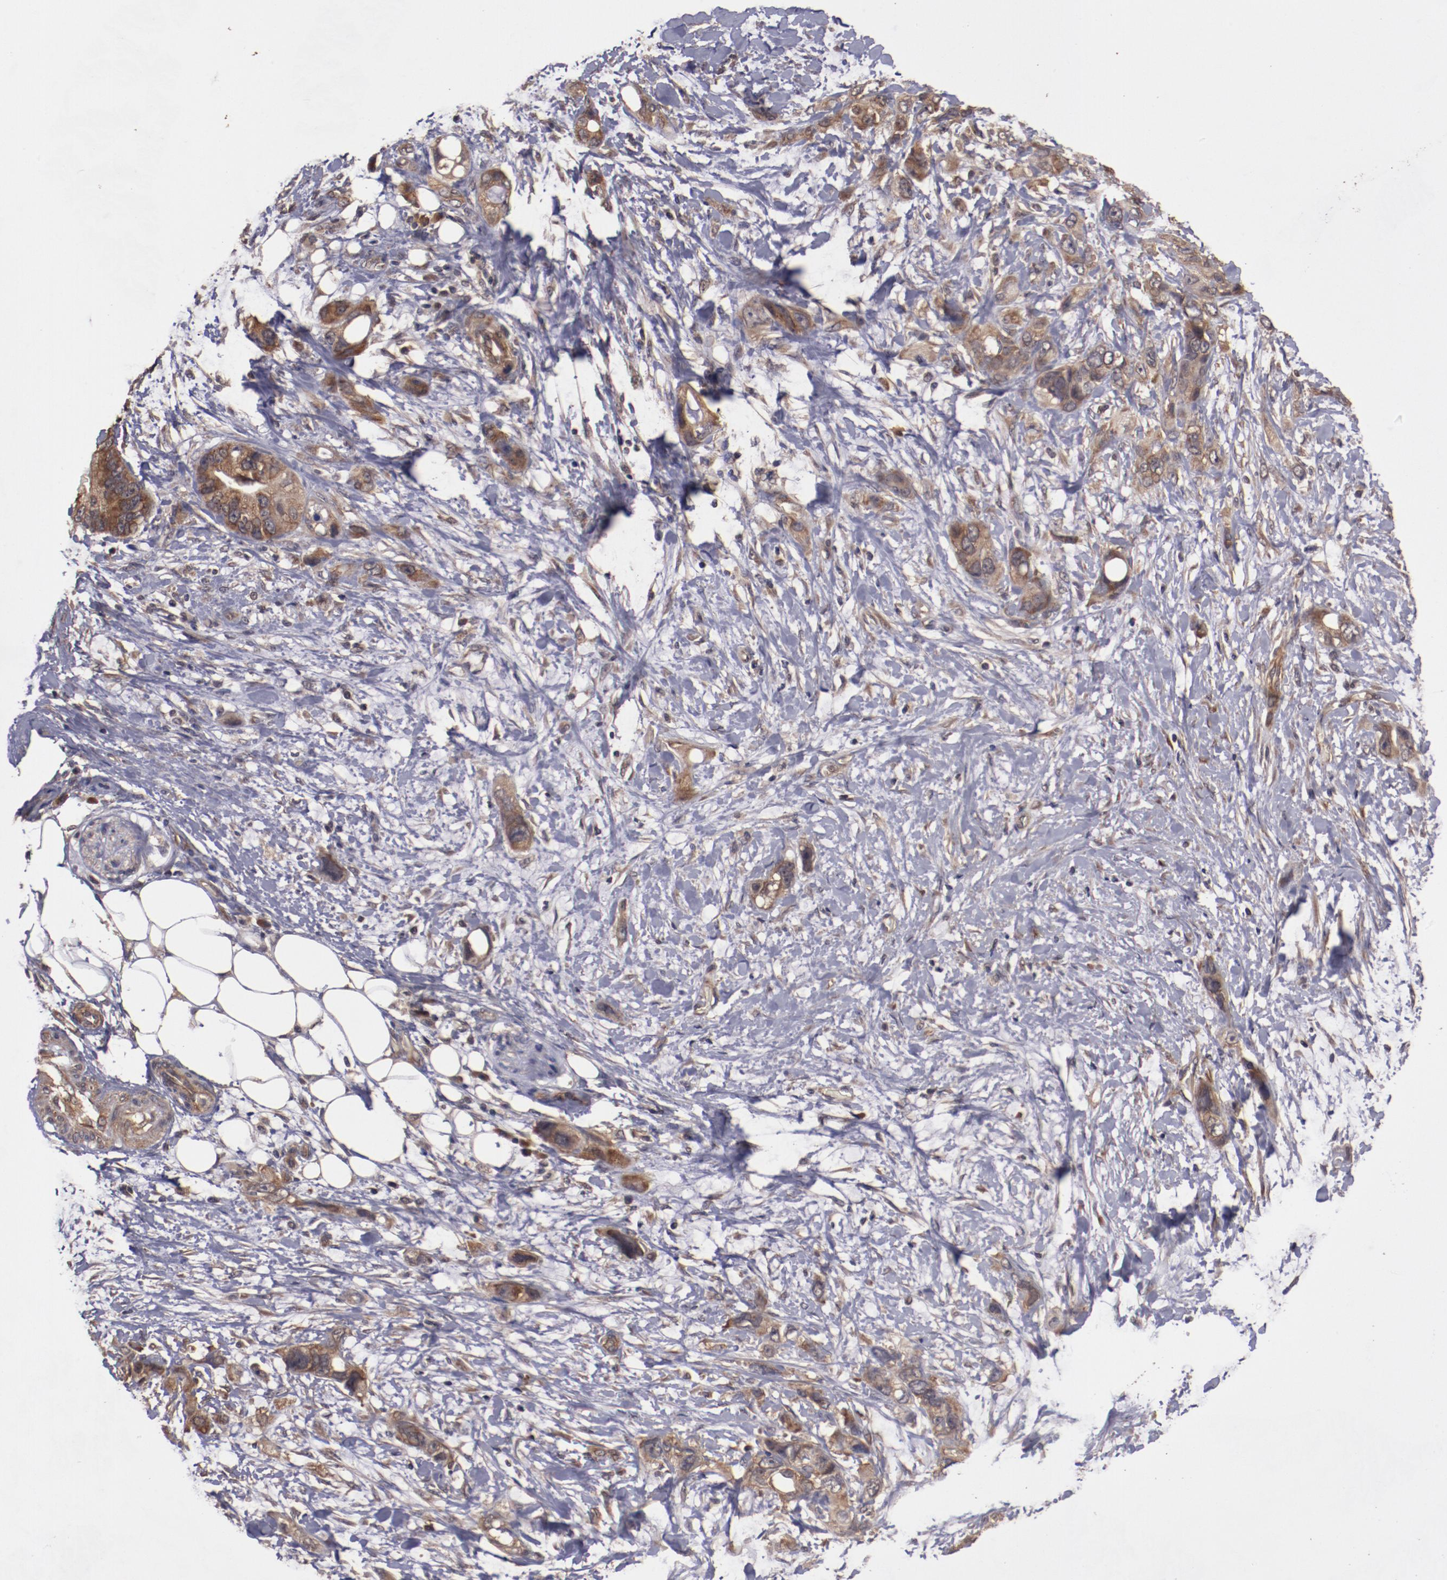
{"staining": {"intensity": "strong", "quantity": ">75%", "location": "cytoplasmic/membranous"}, "tissue": "stomach cancer", "cell_type": "Tumor cells", "image_type": "cancer", "snomed": [{"axis": "morphology", "description": "Adenocarcinoma, NOS"}, {"axis": "topography", "description": "Stomach, upper"}], "caption": "Human stomach cancer (adenocarcinoma) stained with a brown dye exhibits strong cytoplasmic/membranous positive staining in about >75% of tumor cells.", "gene": "TXNDC16", "patient": {"sex": "male", "age": 47}}